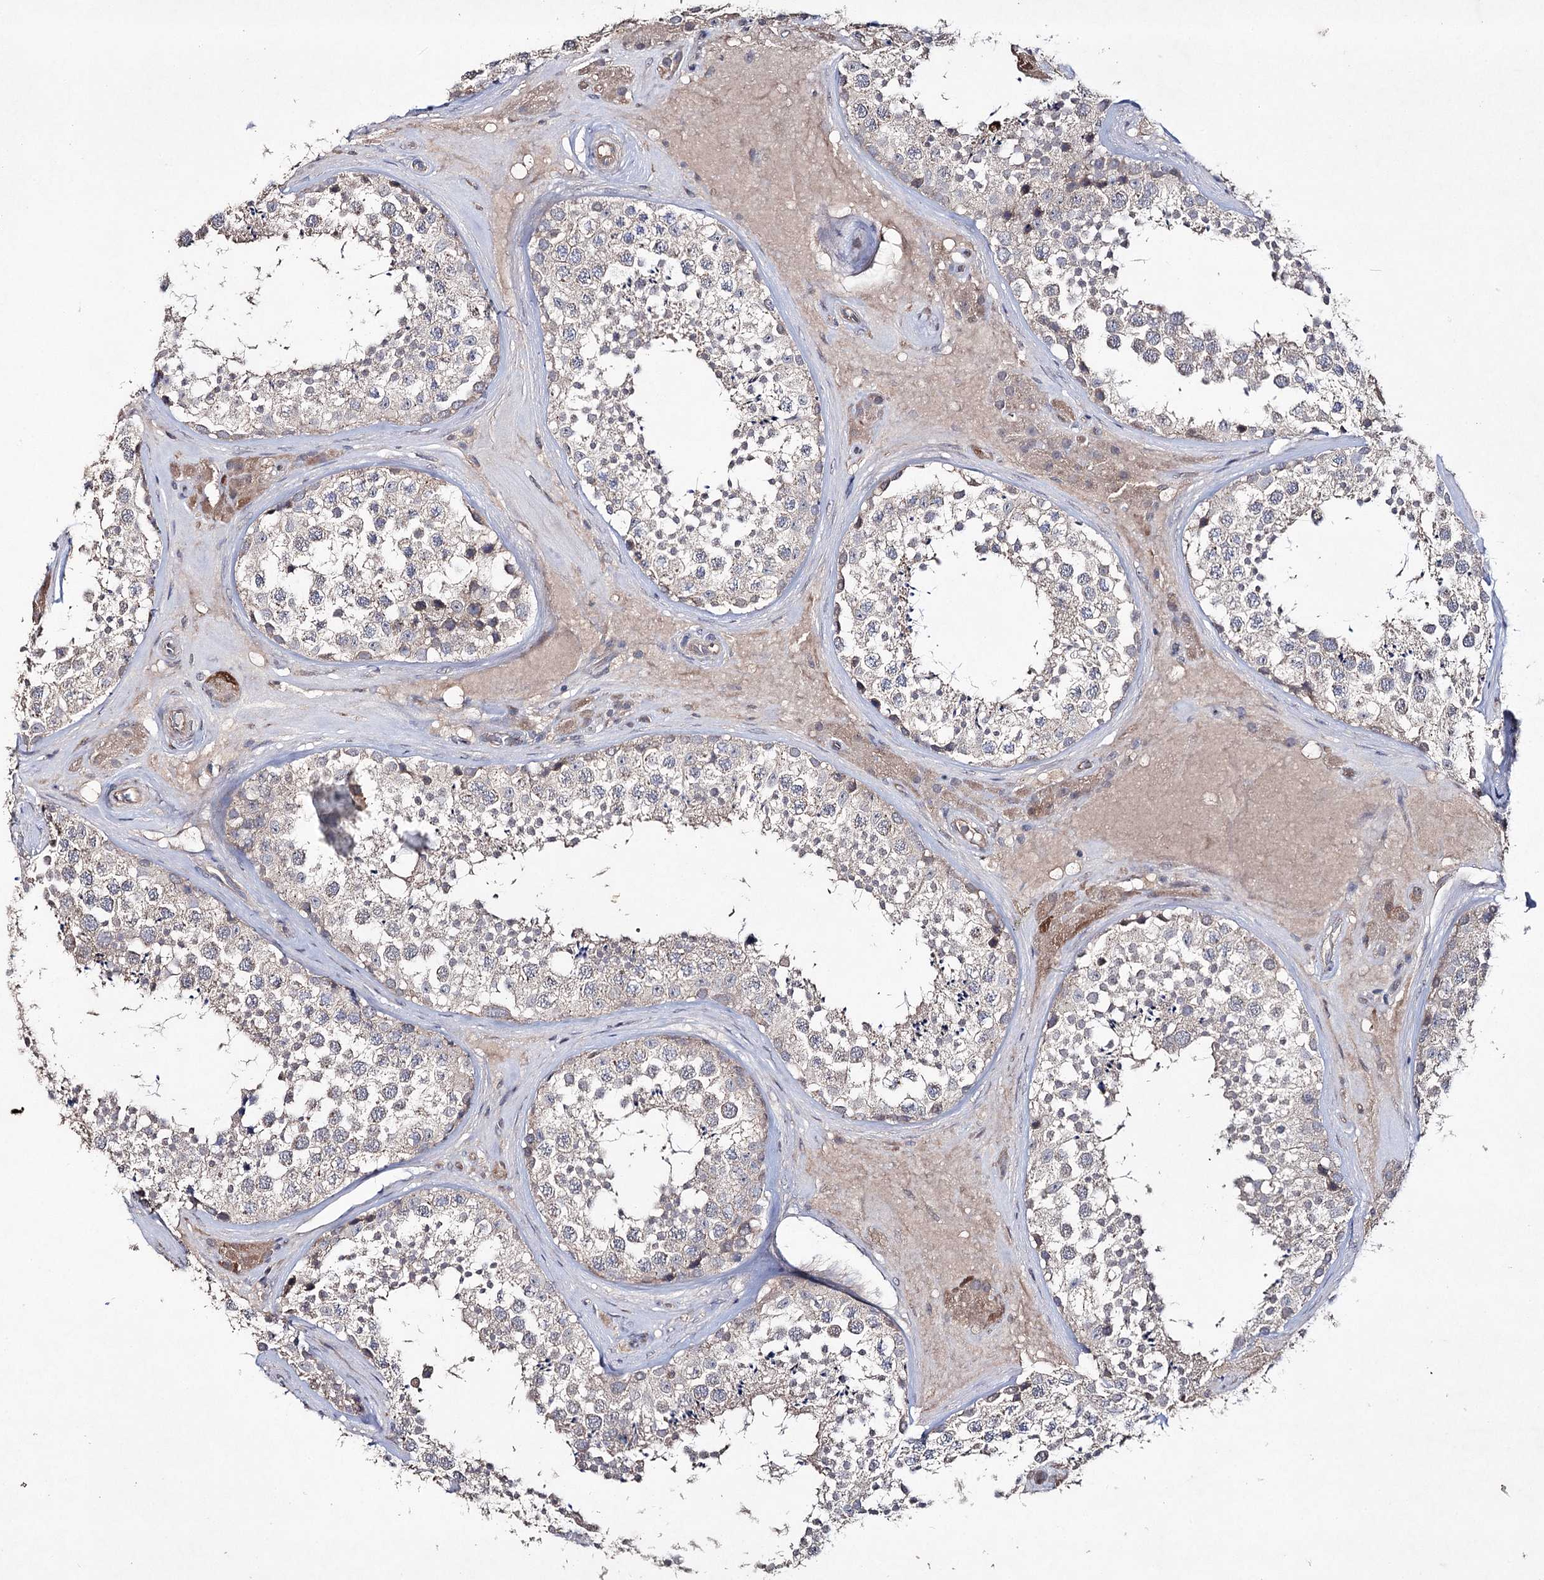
{"staining": {"intensity": "weak", "quantity": "<25%", "location": "cytoplasmic/membranous"}, "tissue": "testis", "cell_type": "Cells in seminiferous ducts", "image_type": "normal", "snomed": [{"axis": "morphology", "description": "Normal tissue, NOS"}, {"axis": "topography", "description": "Testis"}], "caption": "Immunohistochemistry (IHC) image of benign testis: human testis stained with DAB (3,3'-diaminobenzidine) exhibits no significant protein expression in cells in seminiferous ducts. (Stains: DAB (3,3'-diaminobenzidine) immunohistochemistry with hematoxylin counter stain, Microscopy: brightfield microscopy at high magnification).", "gene": "SEMA4G", "patient": {"sex": "male", "age": 46}}